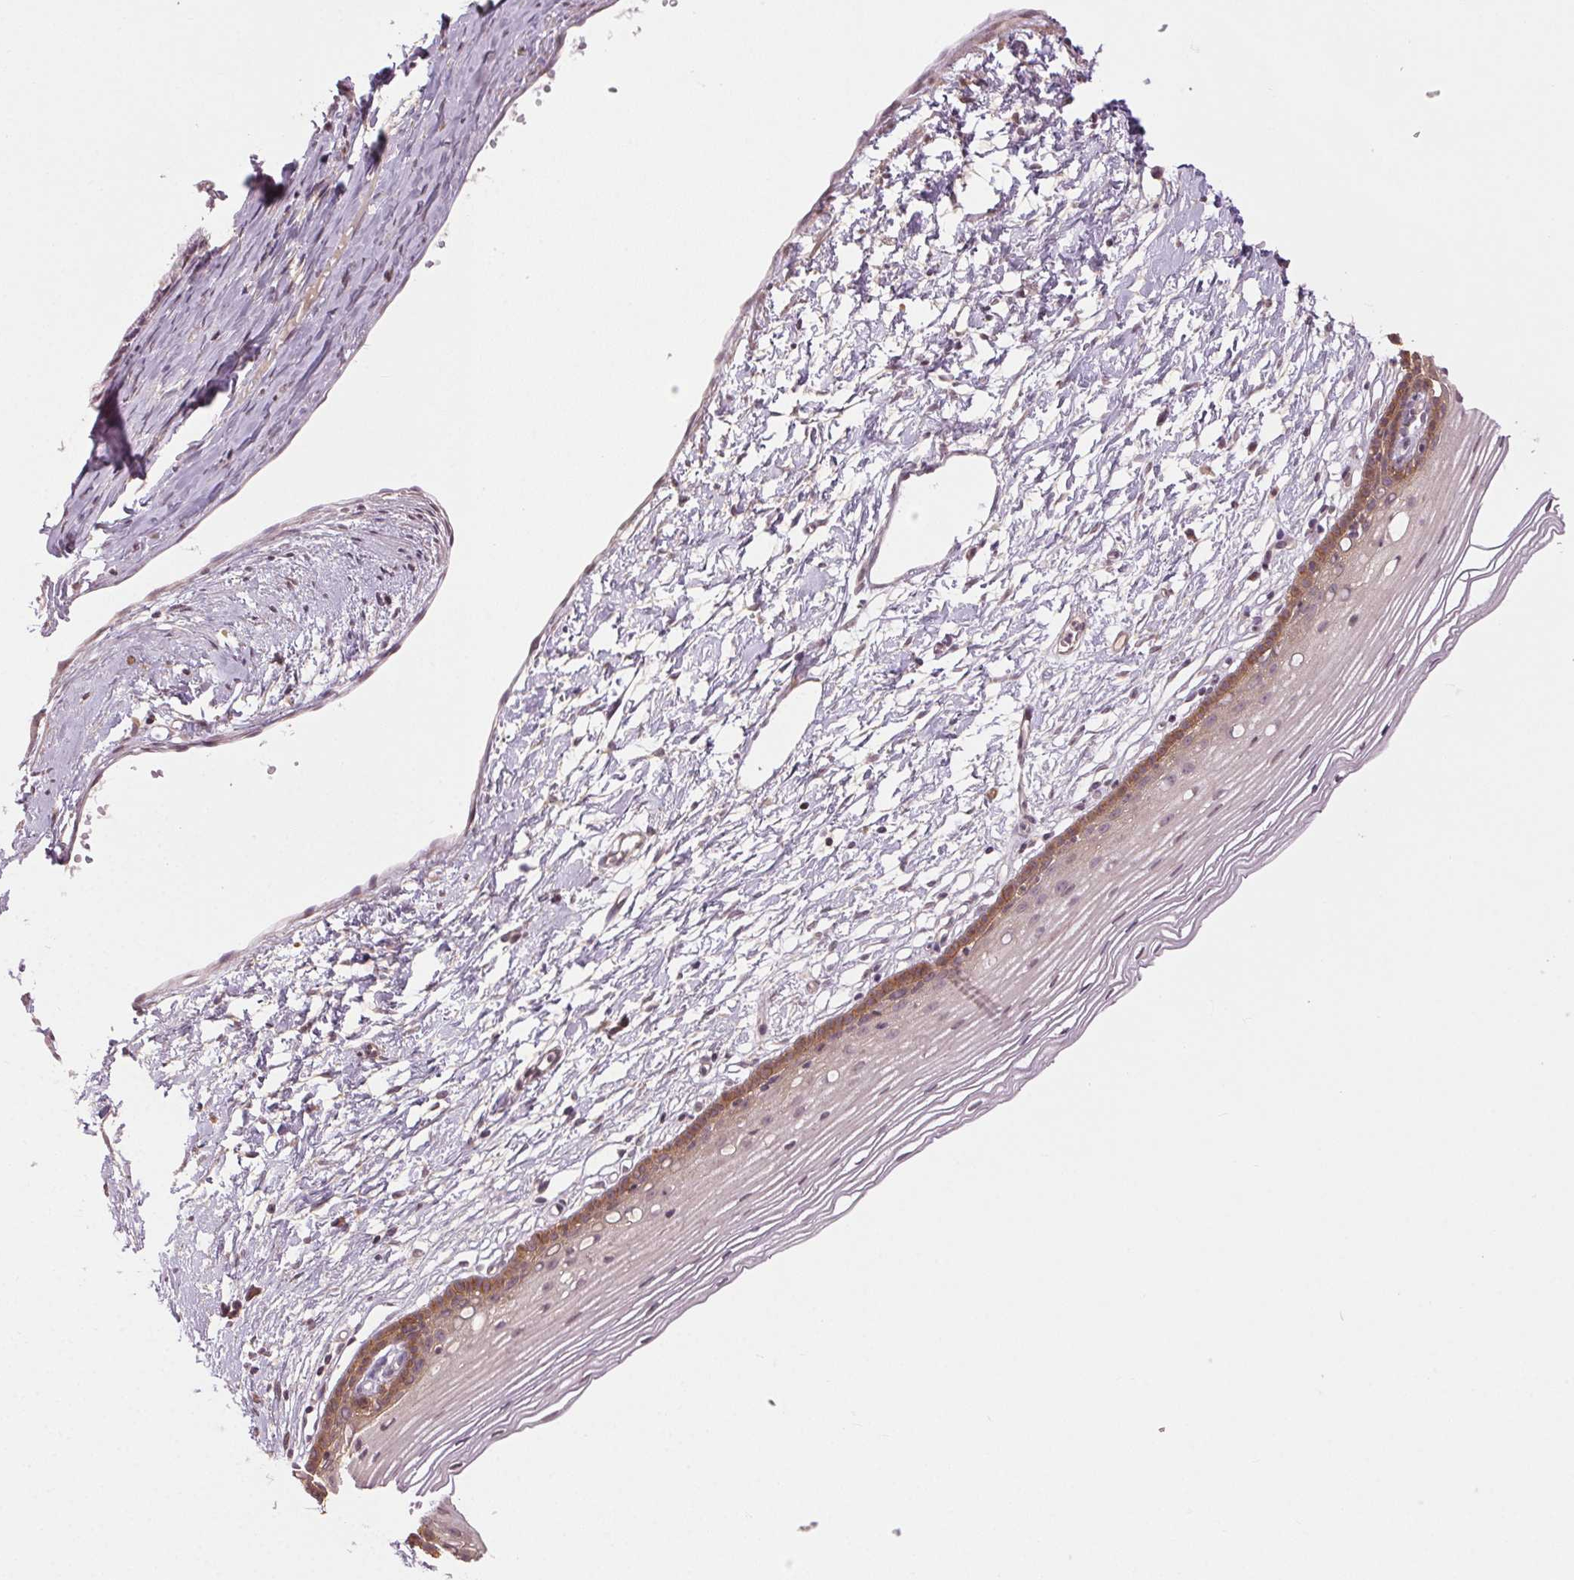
{"staining": {"intensity": "moderate", "quantity": ">75%", "location": "cytoplasmic/membranous"}, "tissue": "cervix", "cell_type": "Glandular cells", "image_type": "normal", "snomed": [{"axis": "morphology", "description": "Normal tissue, NOS"}, {"axis": "topography", "description": "Cervix"}], "caption": "Immunohistochemistry of unremarkable cervix demonstrates medium levels of moderate cytoplasmic/membranous positivity in about >75% of glandular cells.", "gene": "ATP1B3", "patient": {"sex": "female", "age": 40}}